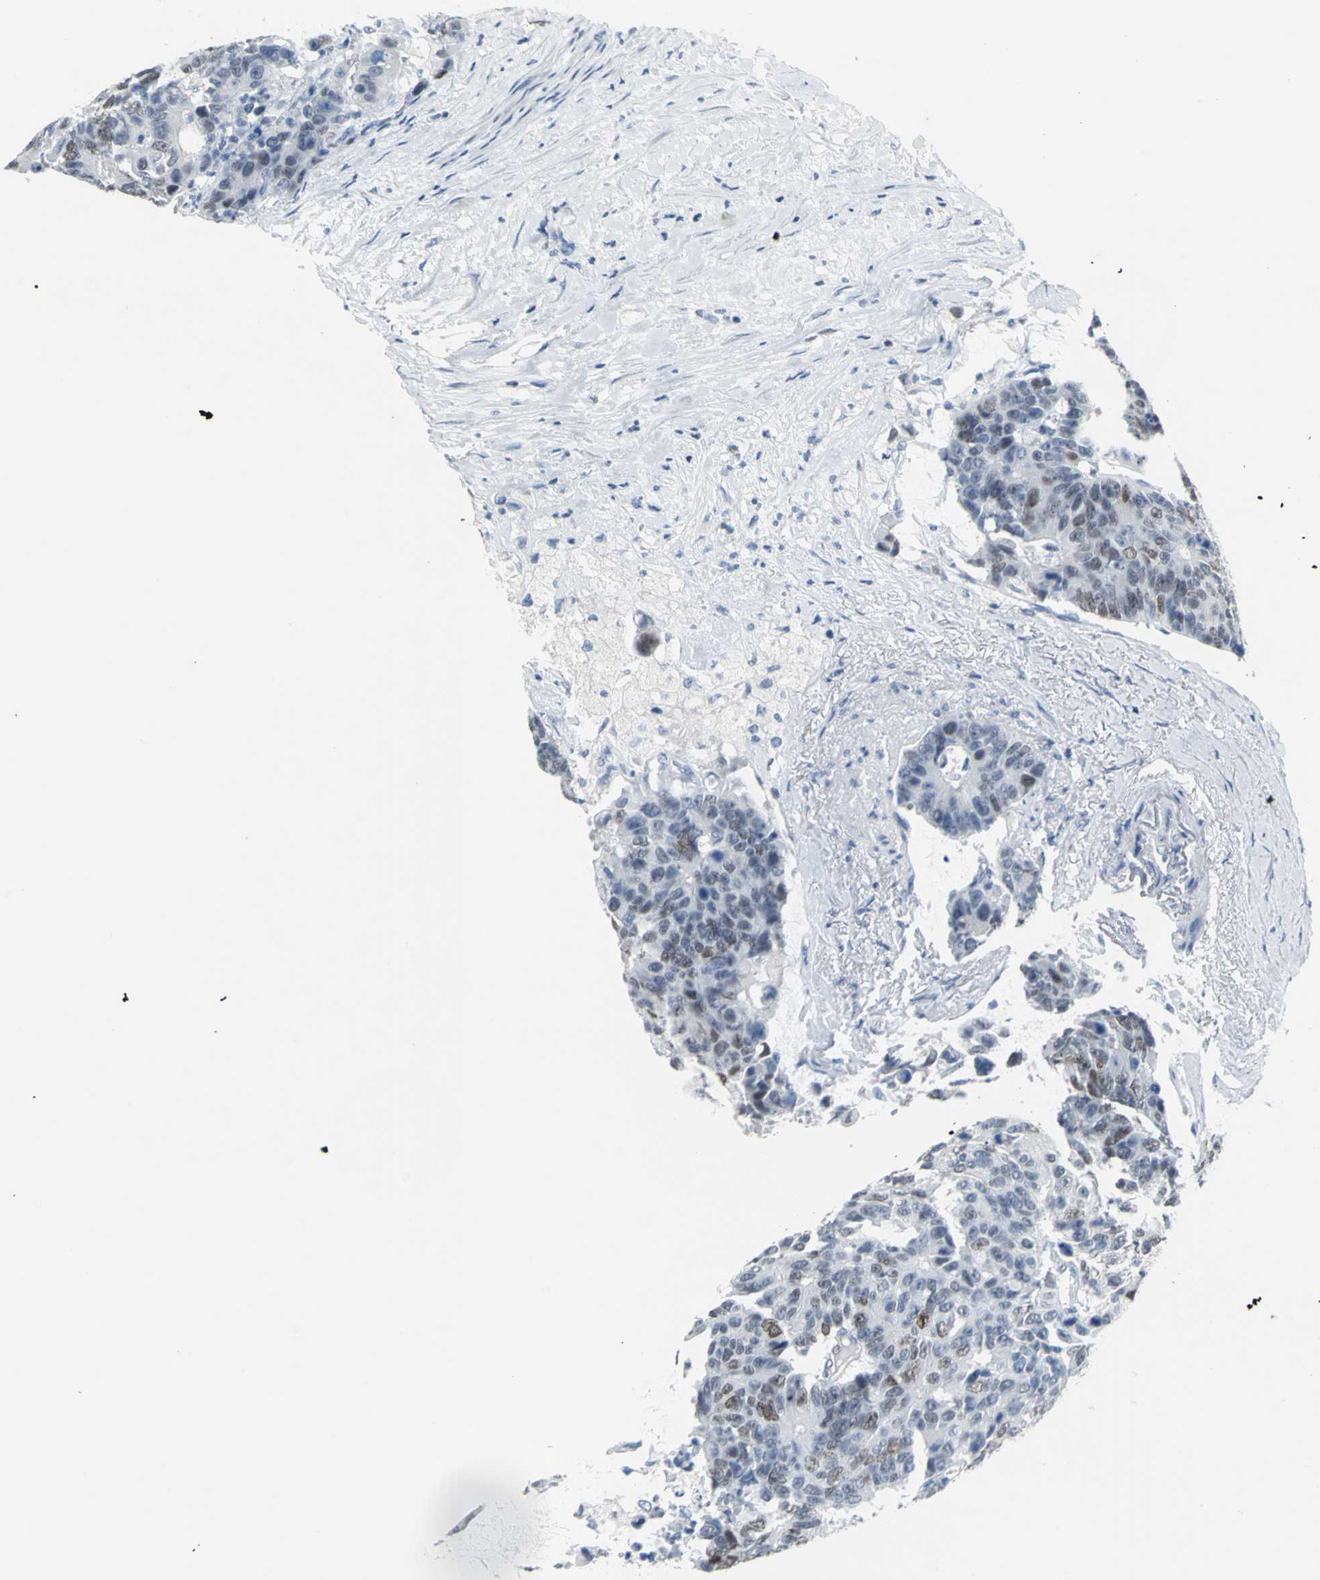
{"staining": {"intensity": "moderate", "quantity": "25%-75%", "location": "nuclear"}, "tissue": "colorectal cancer", "cell_type": "Tumor cells", "image_type": "cancer", "snomed": [{"axis": "morphology", "description": "Adenocarcinoma, NOS"}, {"axis": "topography", "description": "Colon"}], "caption": "Human colorectal adenocarcinoma stained with a protein marker shows moderate staining in tumor cells.", "gene": "MCM3", "patient": {"sex": "female", "age": 86}}